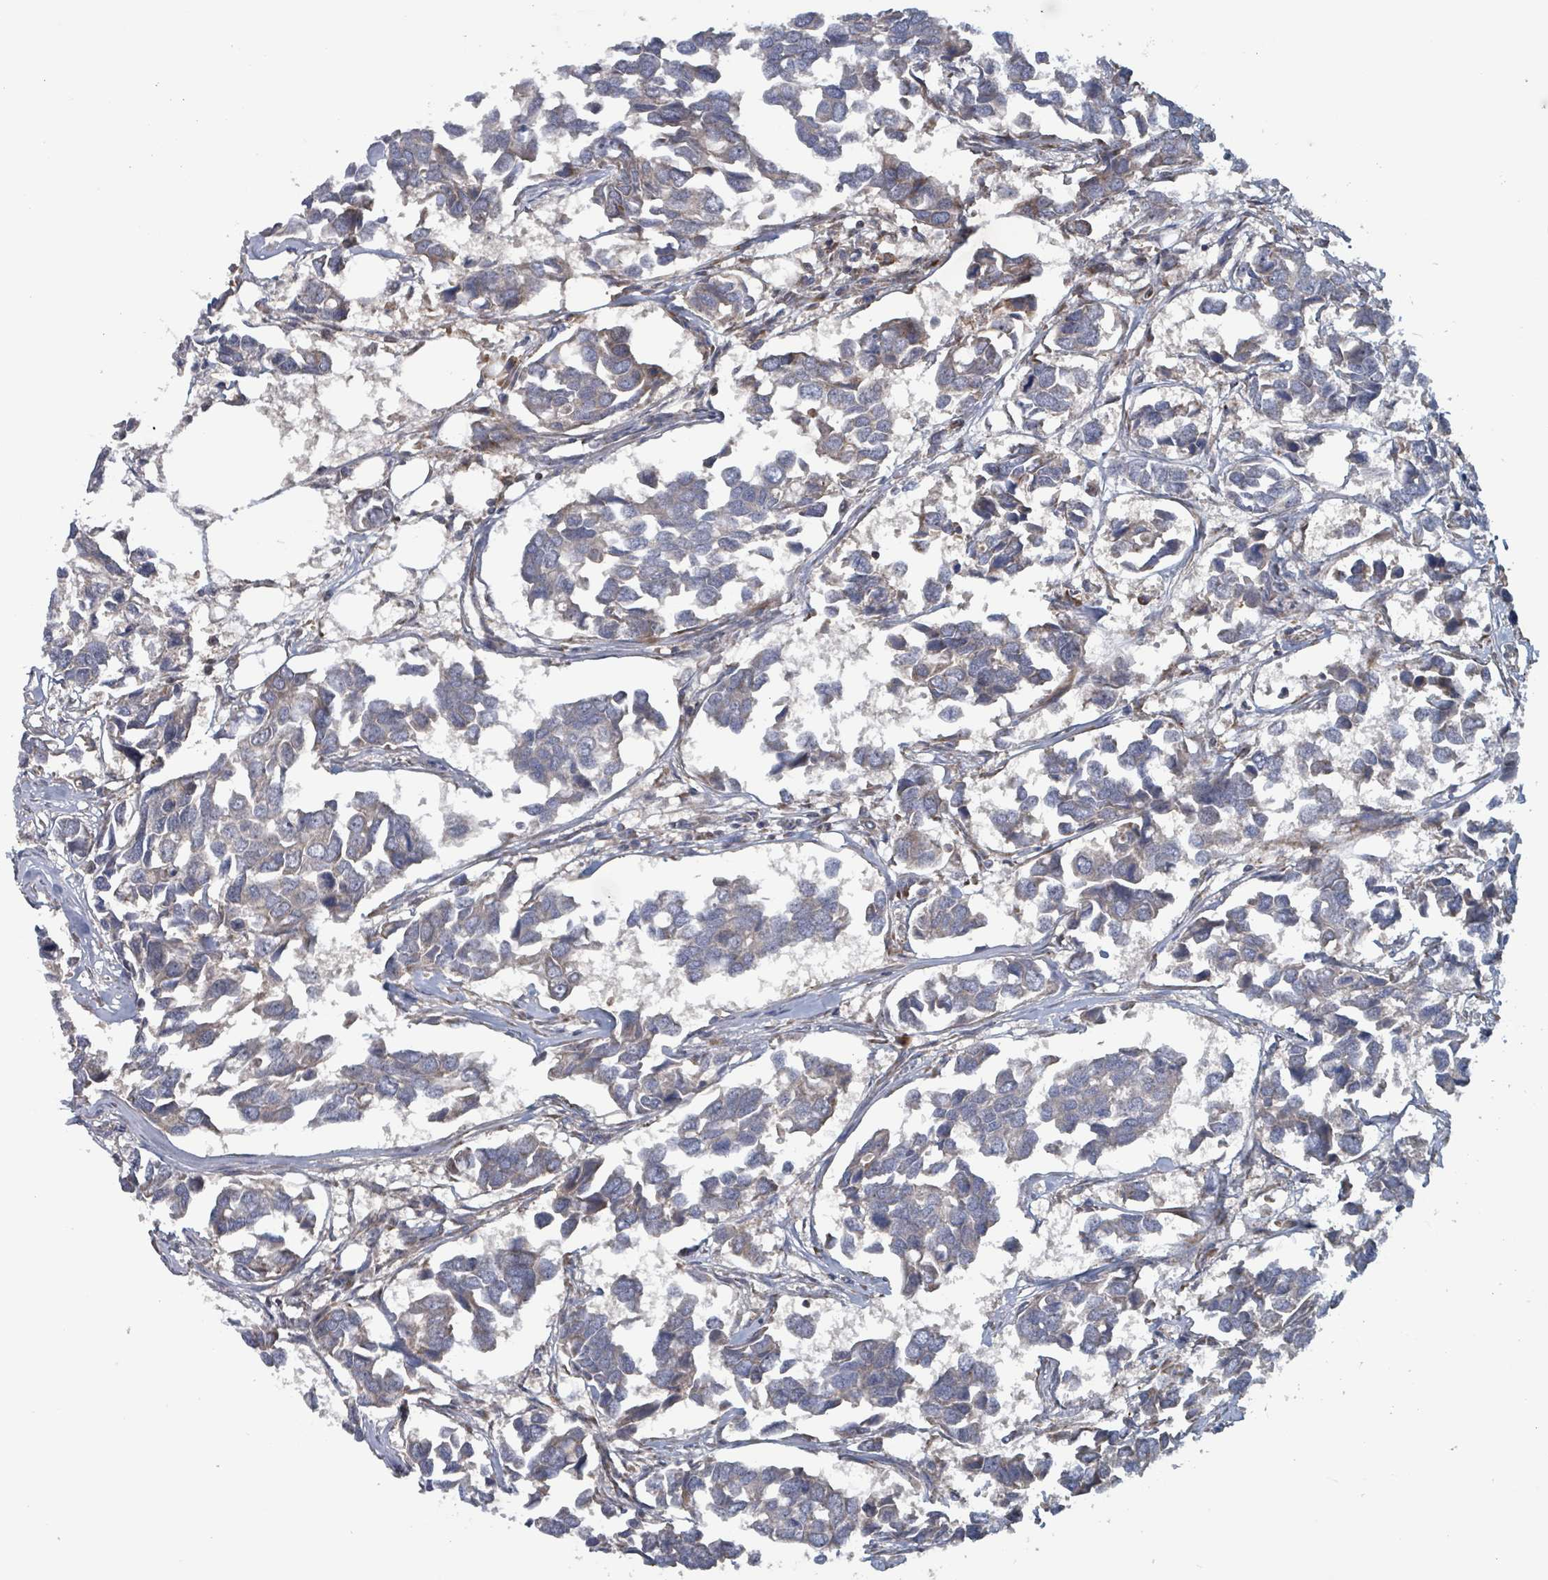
{"staining": {"intensity": "weak", "quantity": "25%-75%", "location": "cytoplasmic/membranous"}, "tissue": "breast cancer", "cell_type": "Tumor cells", "image_type": "cancer", "snomed": [{"axis": "morphology", "description": "Duct carcinoma"}, {"axis": "topography", "description": "Breast"}], "caption": "Tumor cells display low levels of weak cytoplasmic/membranous expression in approximately 25%-75% of cells in breast cancer (invasive ductal carcinoma).", "gene": "HIVEP1", "patient": {"sex": "female", "age": 83}}